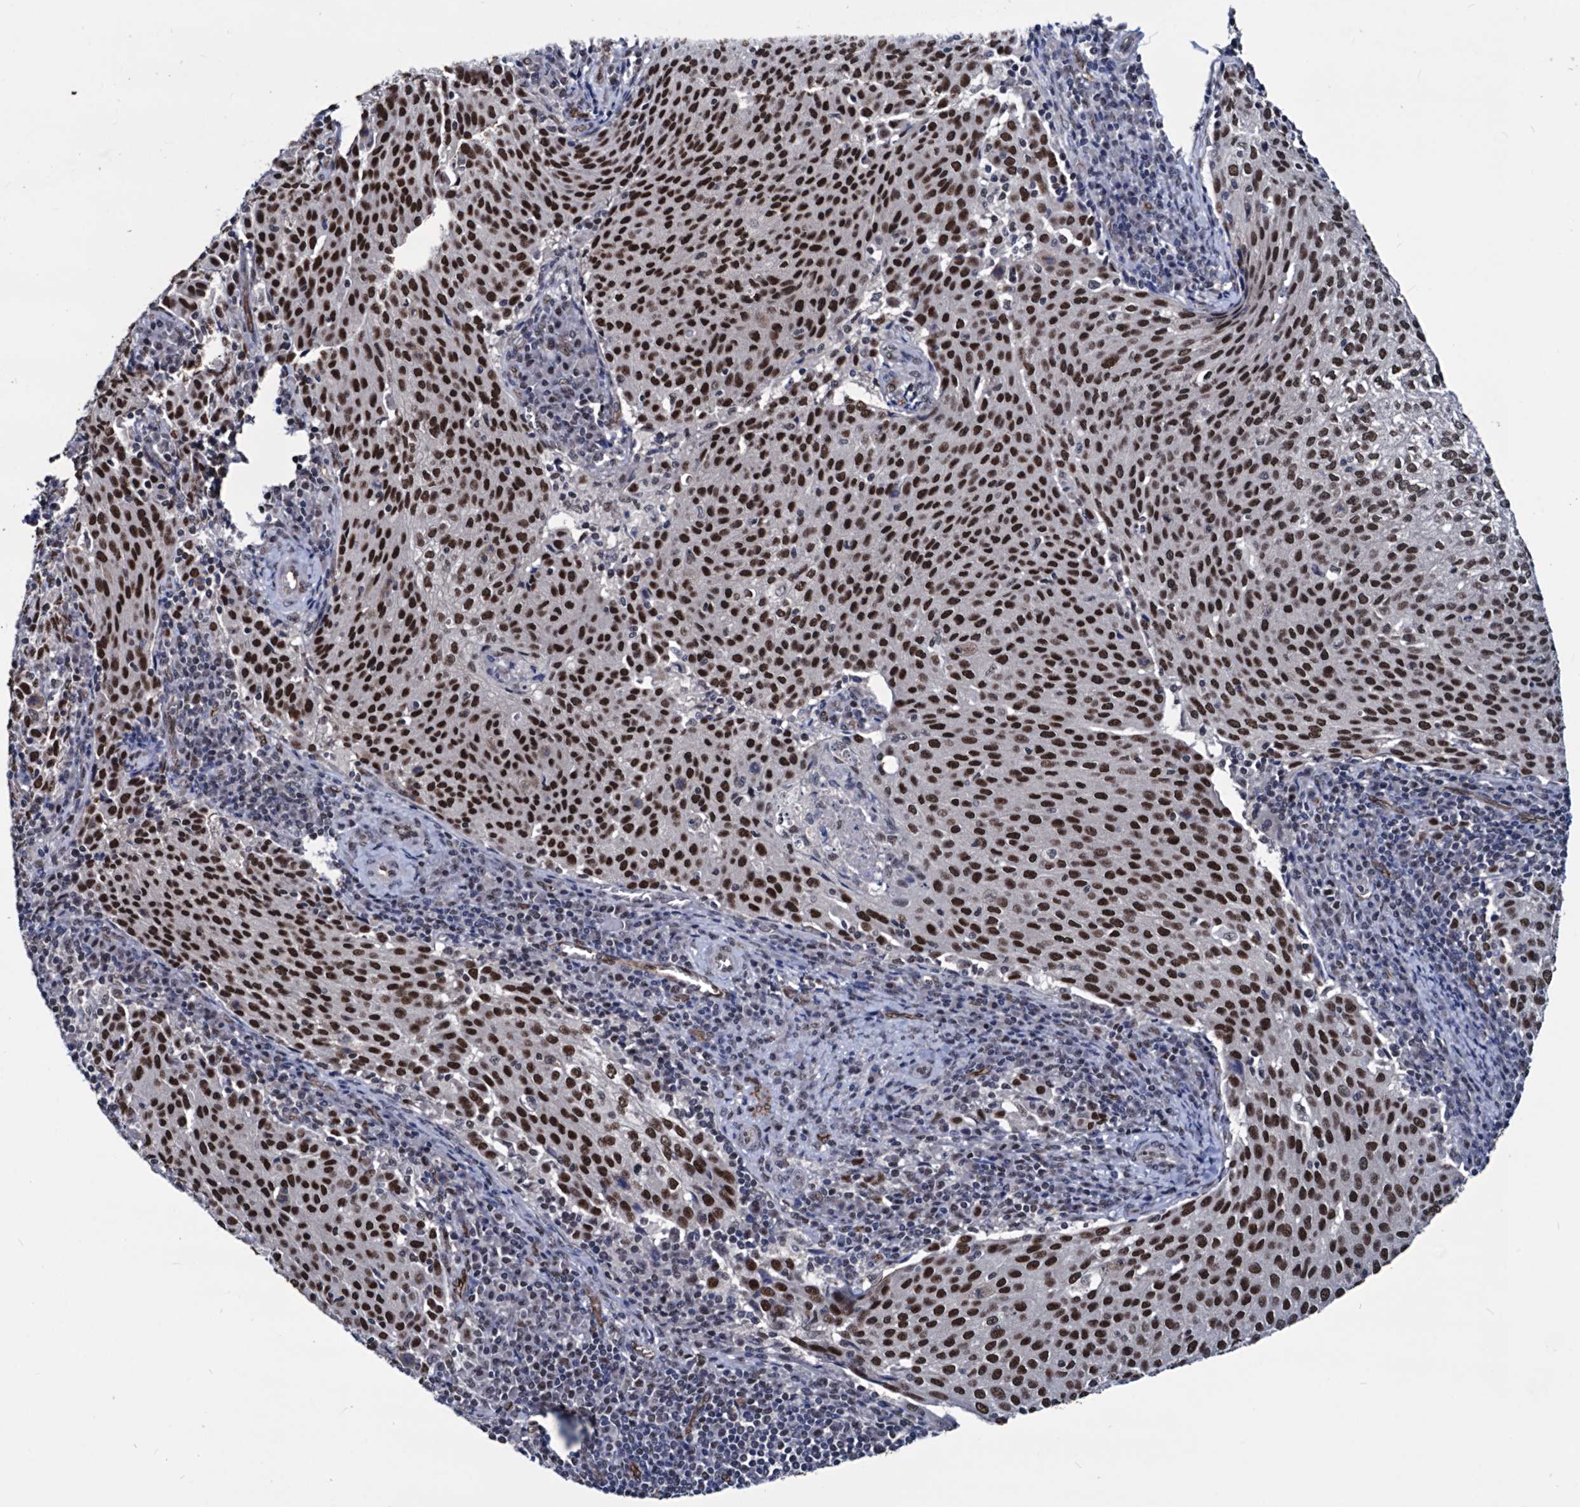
{"staining": {"intensity": "strong", "quantity": ">75%", "location": "nuclear"}, "tissue": "cervical cancer", "cell_type": "Tumor cells", "image_type": "cancer", "snomed": [{"axis": "morphology", "description": "Squamous cell carcinoma, NOS"}, {"axis": "topography", "description": "Cervix"}], "caption": "Cervical cancer stained for a protein demonstrates strong nuclear positivity in tumor cells.", "gene": "GALNT11", "patient": {"sex": "female", "age": 46}}